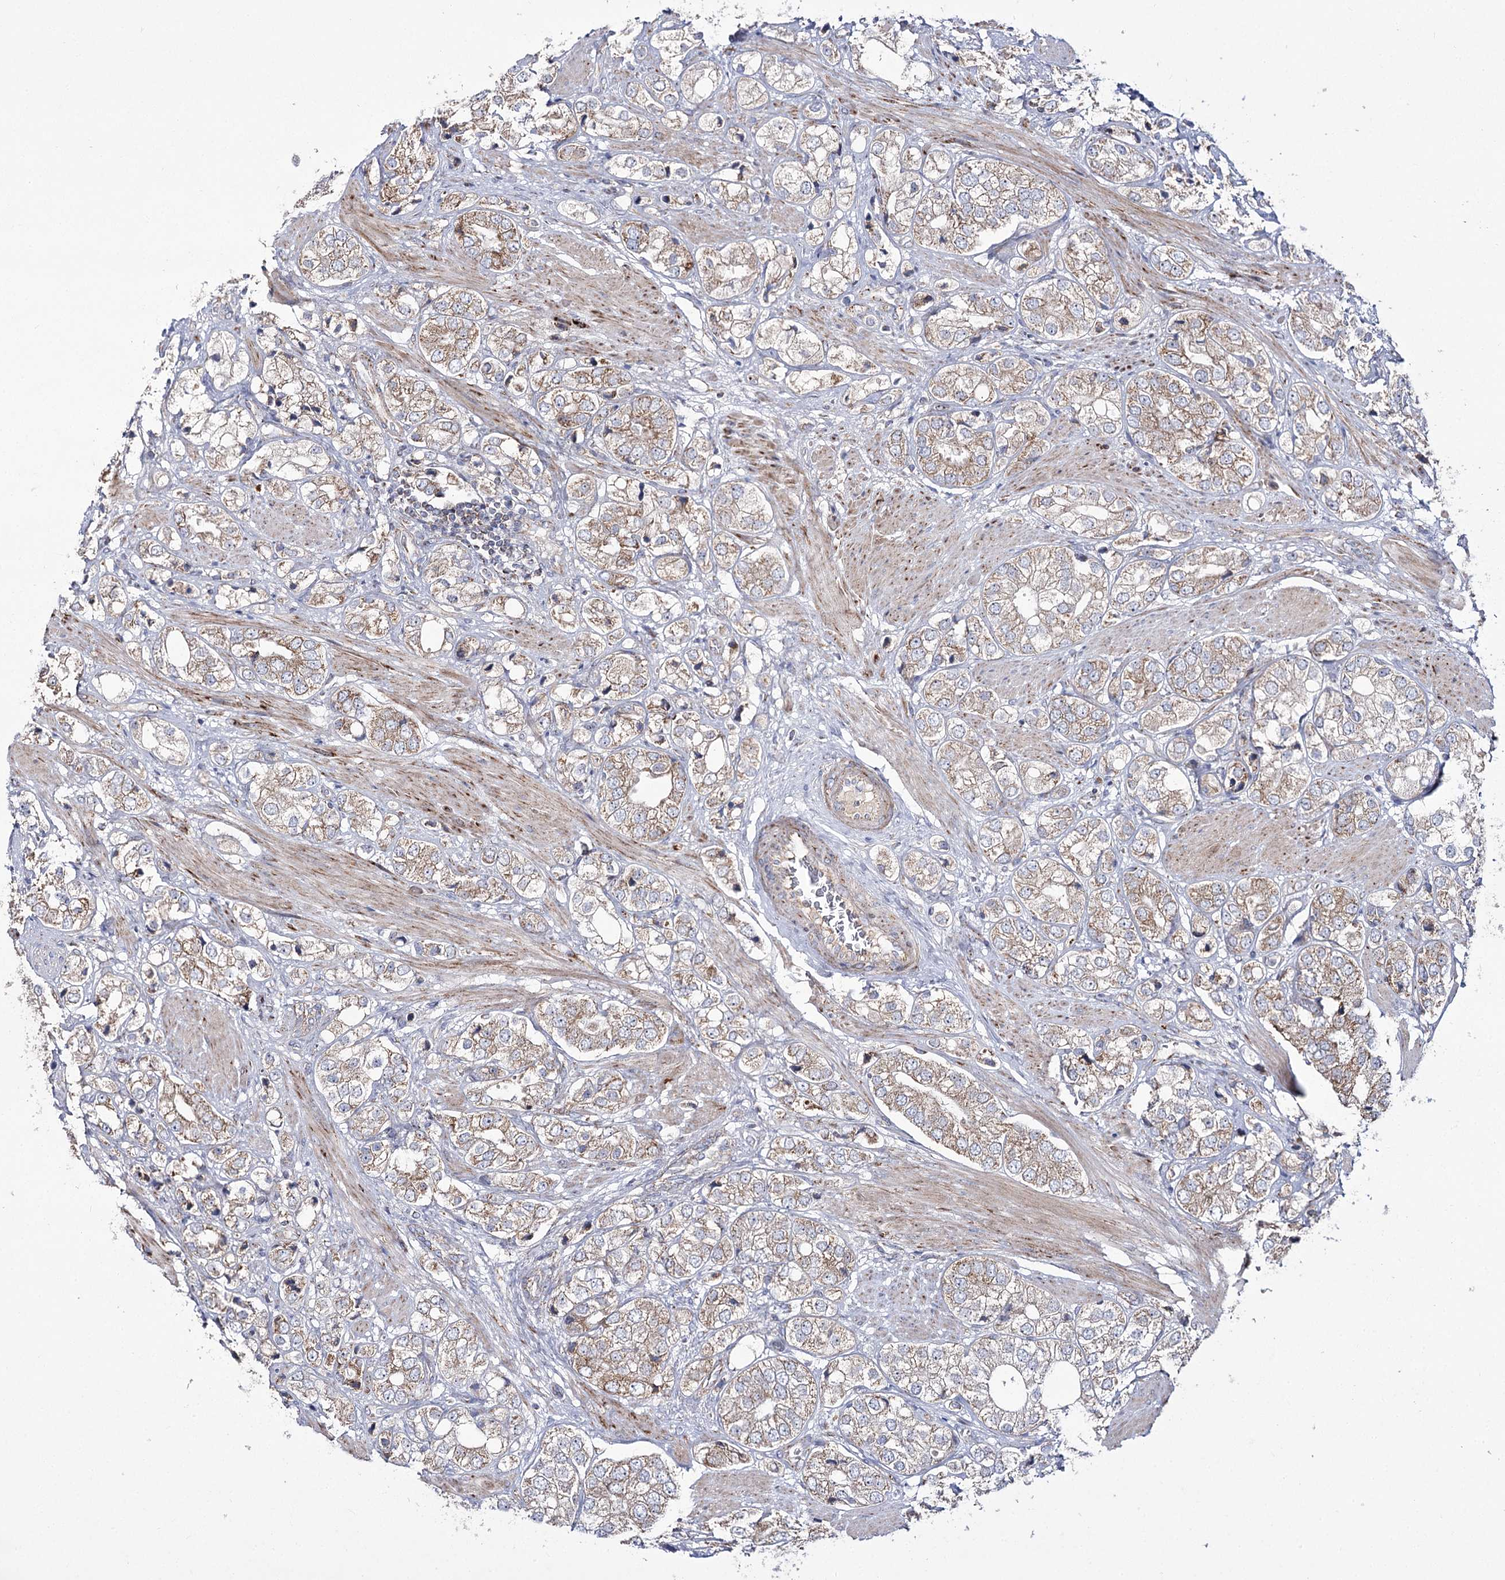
{"staining": {"intensity": "moderate", "quantity": ">75%", "location": "cytoplasmic/membranous"}, "tissue": "prostate cancer", "cell_type": "Tumor cells", "image_type": "cancer", "snomed": [{"axis": "morphology", "description": "Adenocarcinoma, High grade"}, {"axis": "topography", "description": "Prostate"}], "caption": "Immunohistochemistry staining of prostate adenocarcinoma (high-grade), which shows medium levels of moderate cytoplasmic/membranous staining in about >75% of tumor cells indicating moderate cytoplasmic/membranous protein staining. The staining was performed using DAB (brown) for protein detection and nuclei were counterstained in hematoxylin (blue).", "gene": "NADK2", "patient": {"sex": "male", "age": 50}}